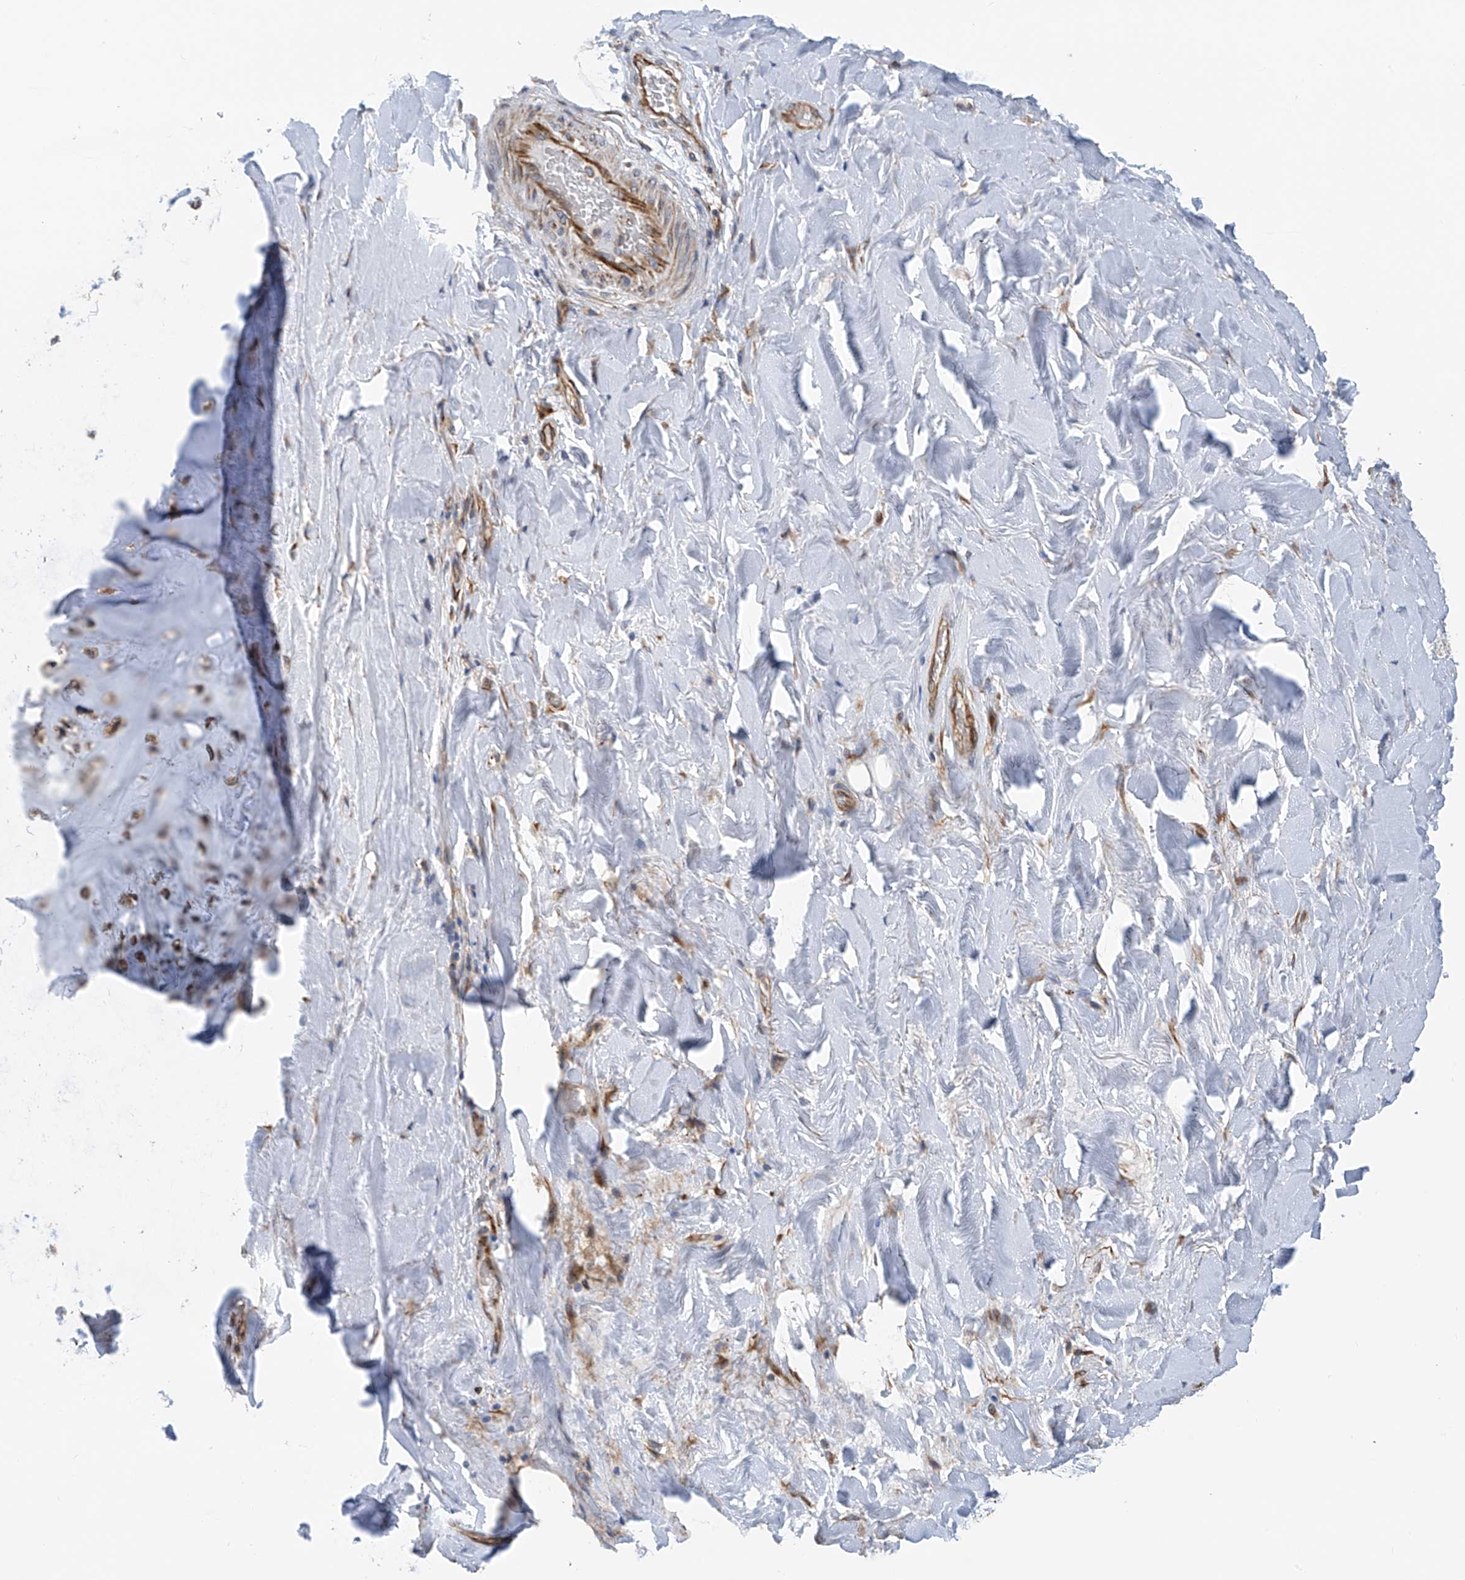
{"staining": {"intensity": "negative", "quantity": "none", "location": "none"}, "tissue": "adipose tissue", "cell_type": "Adipocytes", "image_type": "normal", "snomed": [{"axis": "morphology", "description": "Normal tissue, NOS"}, {"axis": "morphology", "description": "Squamous cell carcinoma, NOS"}, {"axis": "topography", "description": "Lymph node"}, {"axis": "topography", "description": "Bronchus"}, {"axis": "topography", "description": "Lung"}], "caption": "High magnification brightfield microscopy of normal adipose tissue stained with DAB (brown) and counterstained with hematoxylin (blue): adipocytes show no significant expression. (Stains: DAB immunohistochemistry (IHC) with hematoxylin counter stain, Microscopy: brightfield microscopy at high magnification).", "gene": "CHPF", "patient": {"sex": "male", "age": 66}}